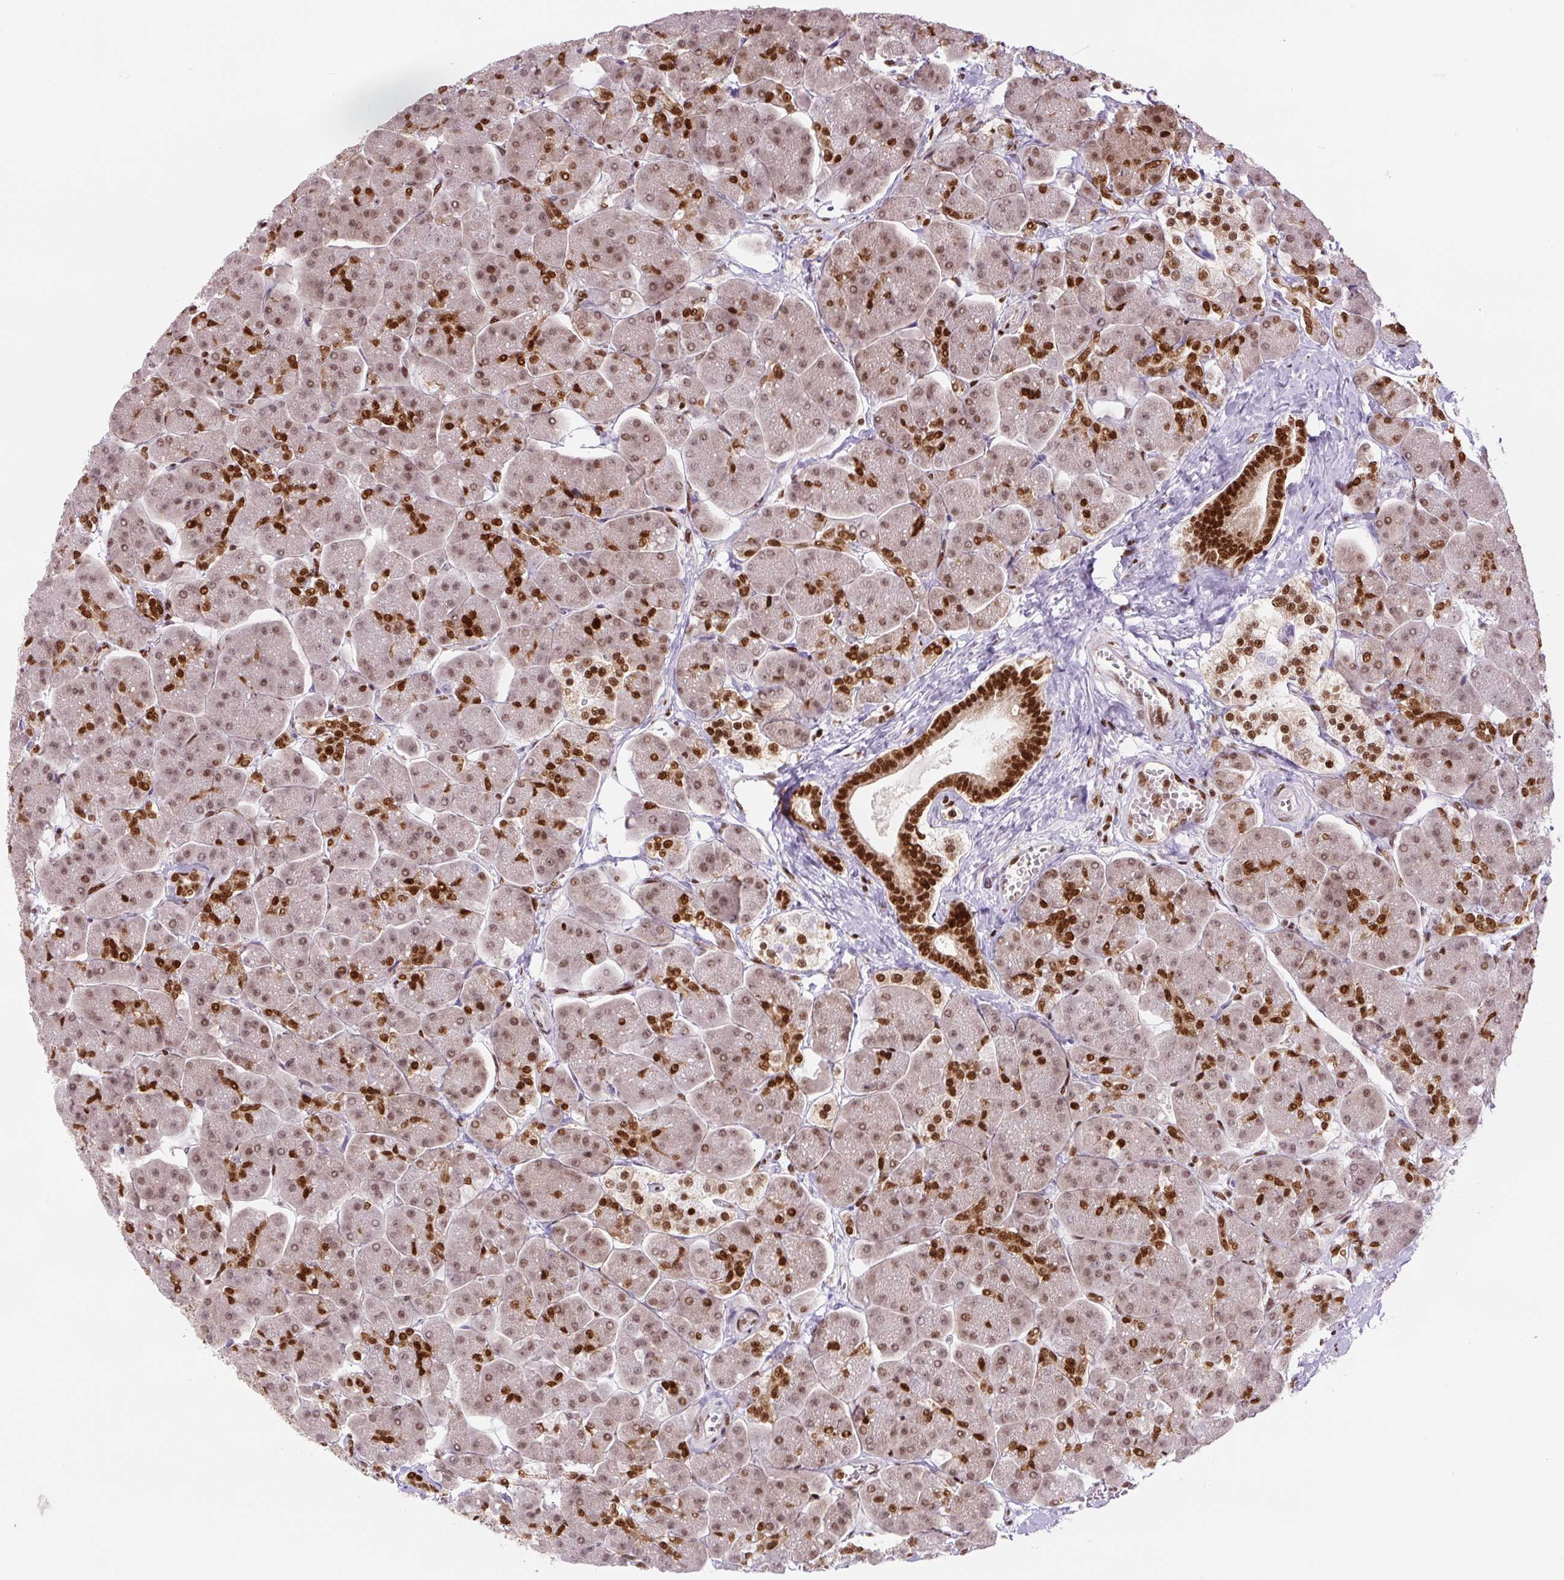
{"staining": {"intensity": "strong", "quantity": ">75%", "location": "nuclear"}, "tissue": "pancreas", "cell_type": "Exocrine glandular cells", "image_type": "normal", "snomed": [{"axis": "morphology", "description": "Normal tissue, NOS"}, {"axis": "topography", "description": "Pancreas"}, {"axis": "topography", "description": "Peripheral nerve tissue"}], "caption": "The immunohistochemical stain highlights strong nuclear positivity in exocrine glandular cells of normal pancreas. Using DAB (3,3'-diaminobenzidine) (brown) and hematoxylin (blue) stains, captured at high magnification using brightfield microscopy.", "gene": "FUS", "patient": {"sex": "male", "age": 54}}